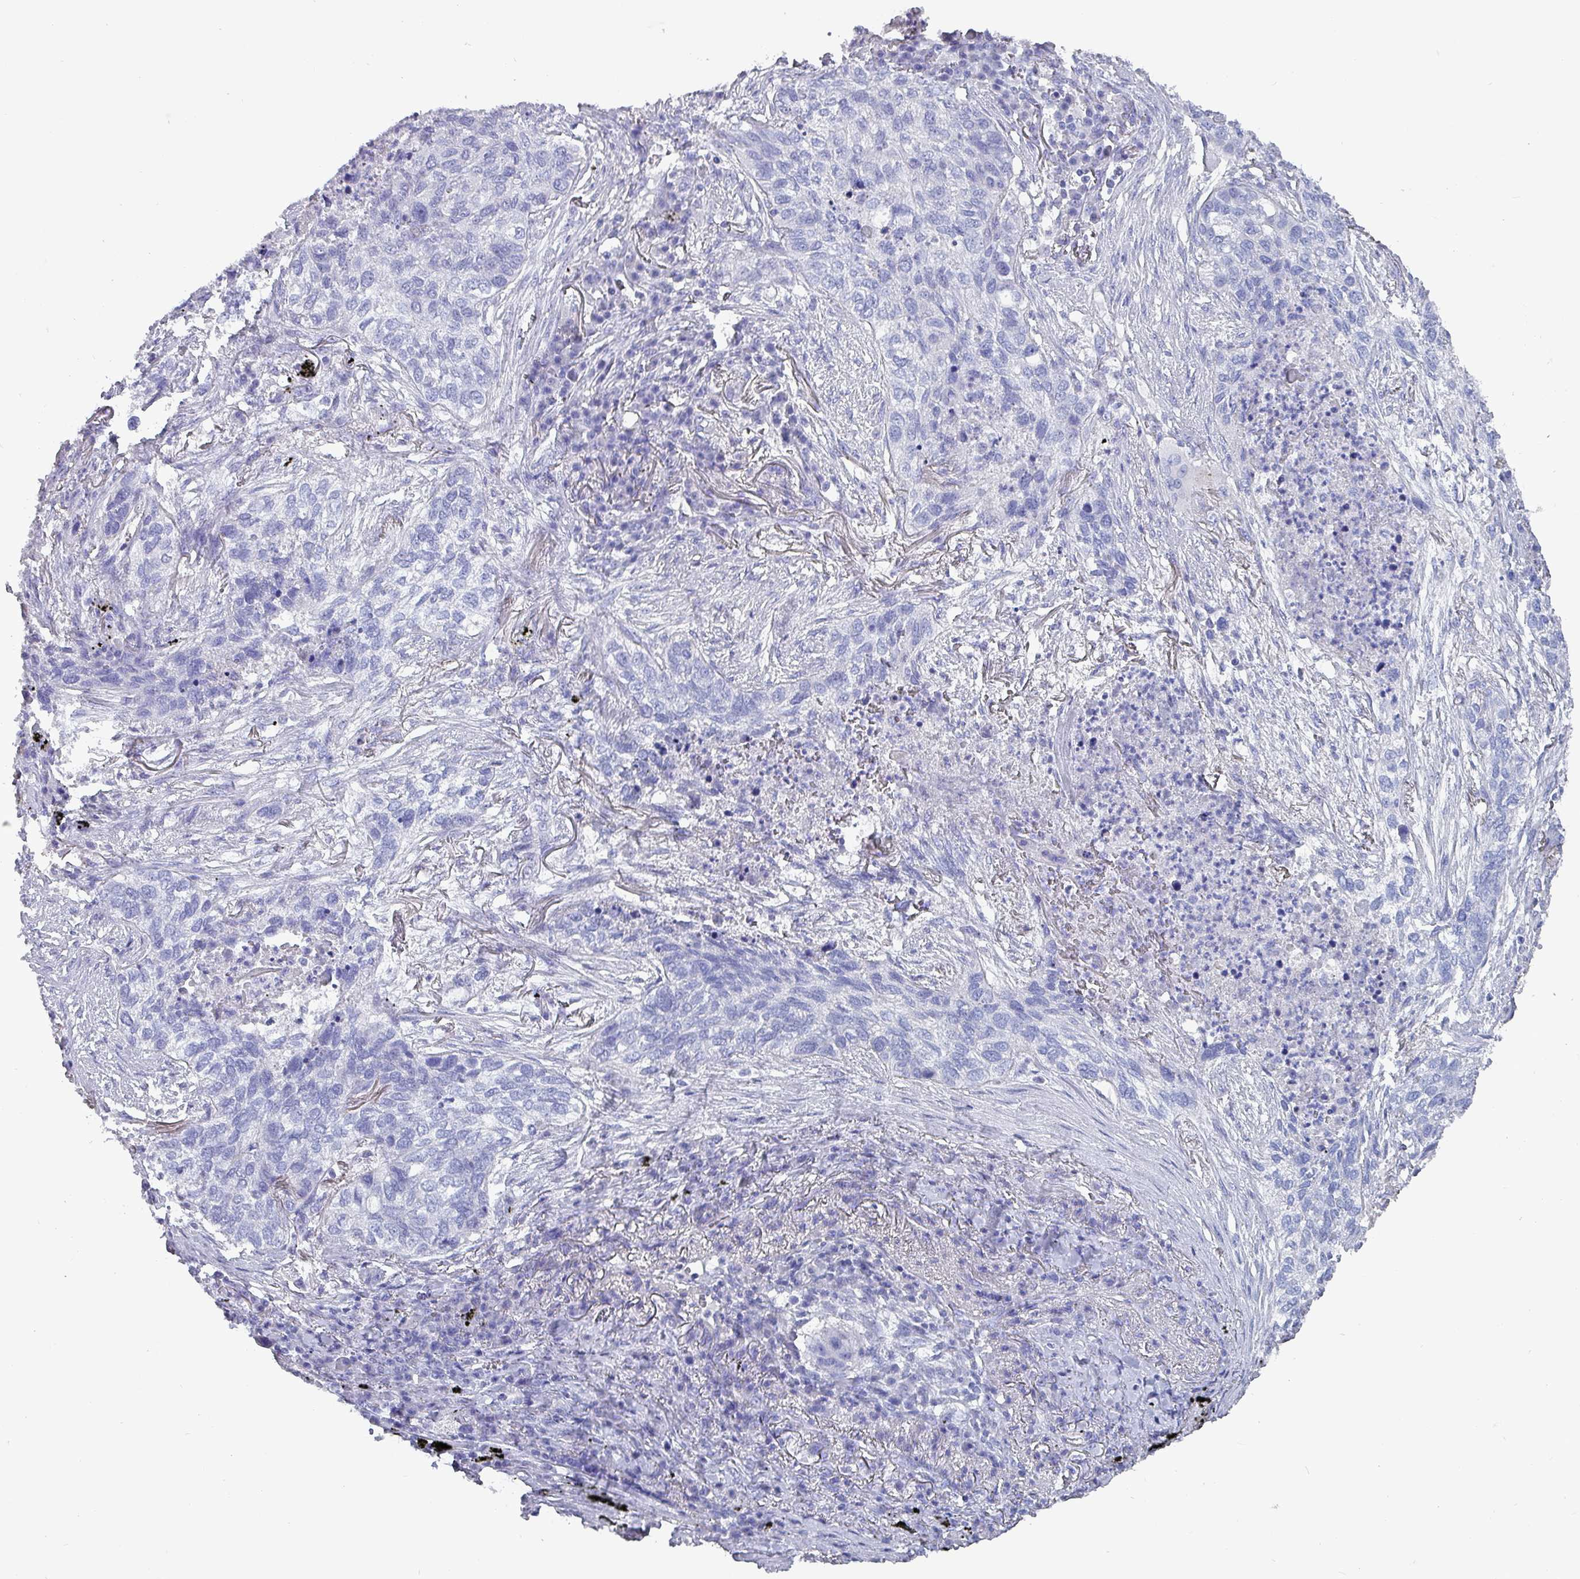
{"staining": {"intensity": "negative", "quantity": "none", "location": "none"}, "tissue": "lung cancer", "cell_type": "Tumor cells", "image_type": "cancer", "snomed": [{"axis": "morphology", "description": "Squamous cell carcinoma, NOS"}, {"axis": "topography", "description": "Lung"}], "caption": "Tumor cells are negative for protein expression in human lung cancer.", "gene": "INS-IGF2", "patient": {"sex": "female", "age": 63}}